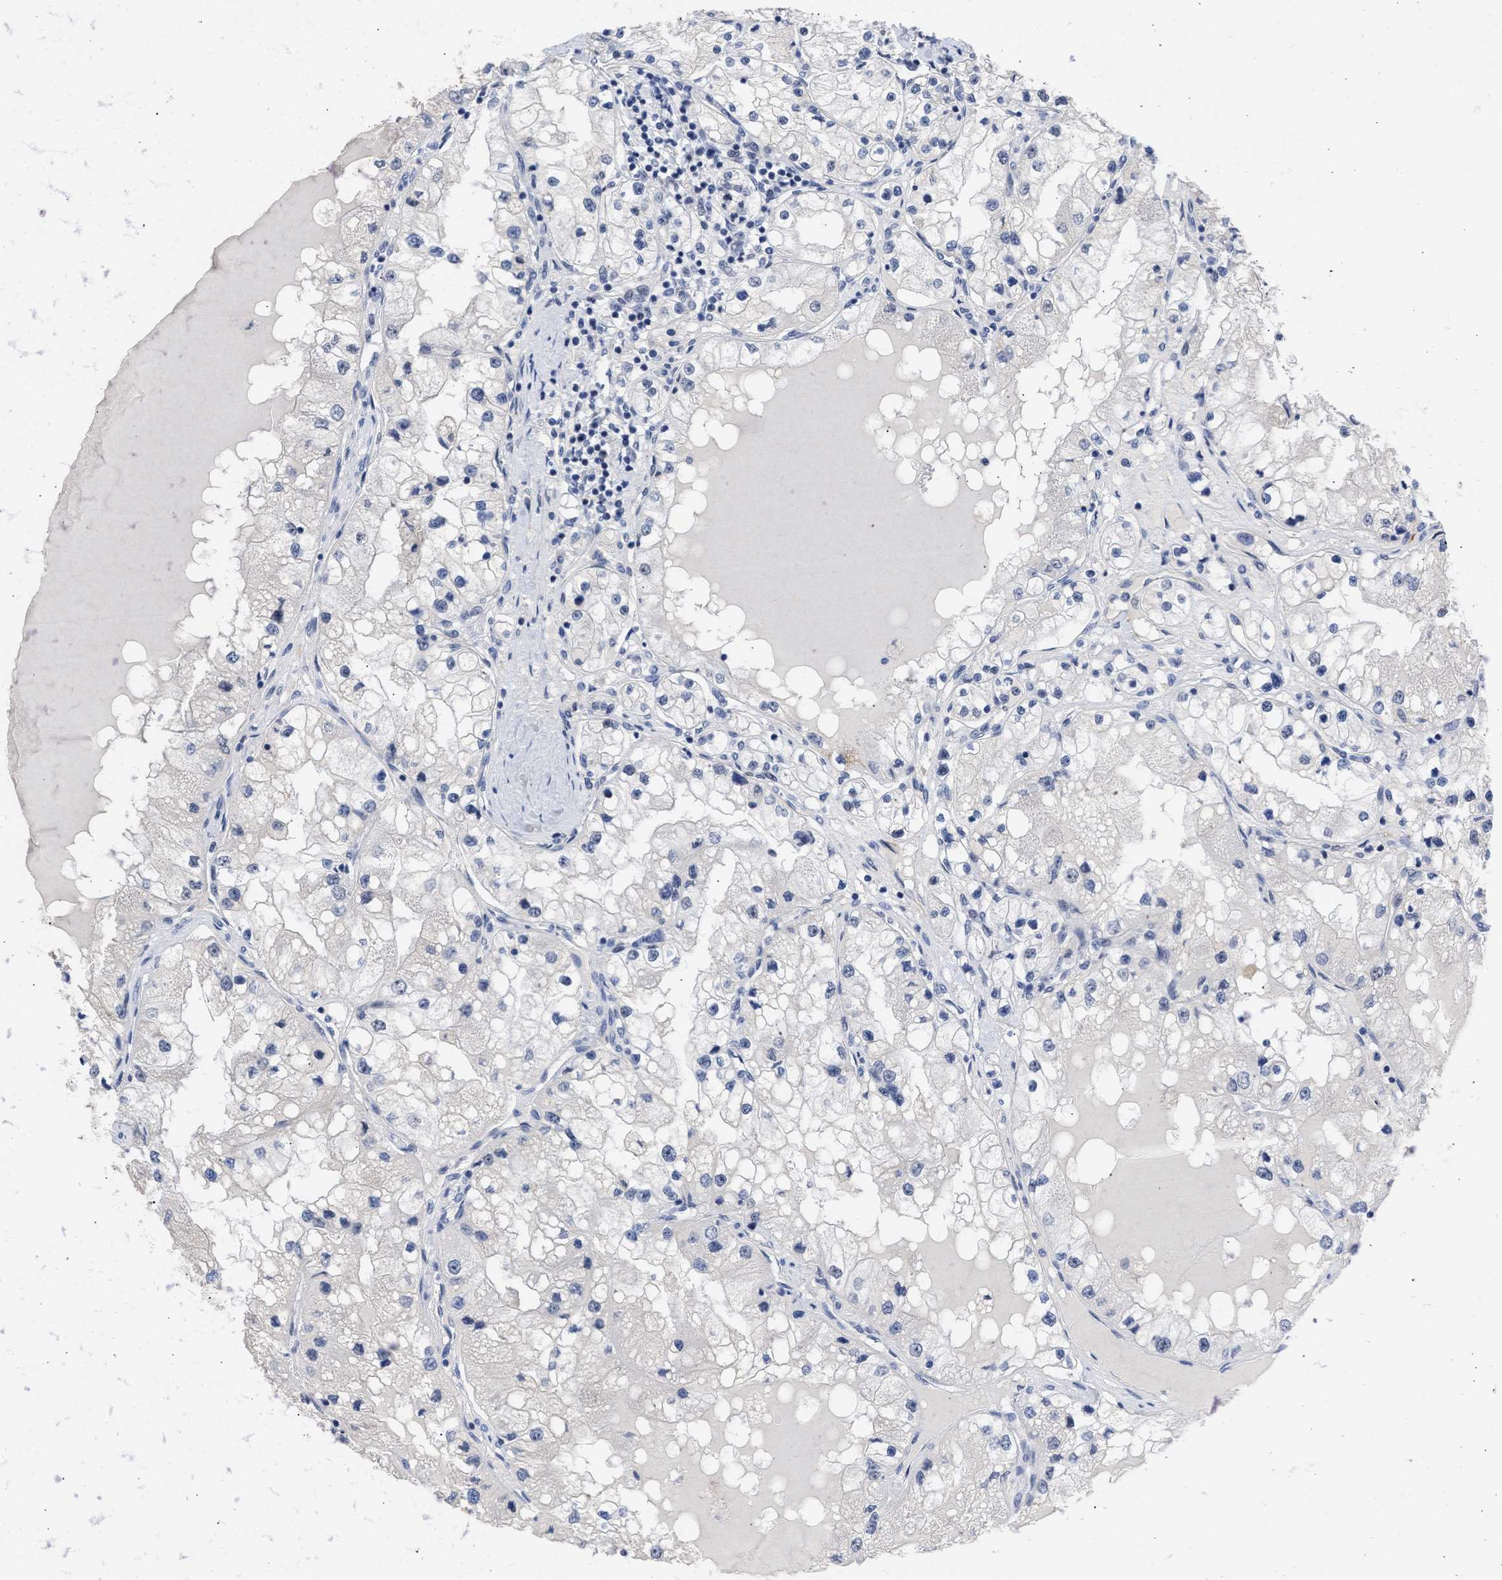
{"staining": {"intensity": "negative", "quantity": "none", "location": "none"}, "tissue": "renal cancer", "cell_type": "Tumor cells", "image_type": "cancer", "snomed": [{"axis": "morphology", "description": "Adenocarcinoma, NOS"}, {"axis": "topography", "description": "Kidney"}], "caption": "This is an immunohistochemistry (IHC) micrograph of human renal adenocarcinoma. There is no positivity in tumor cells.", "gene": "DDX41", "patient": {"sex": "male", "age": 68}}